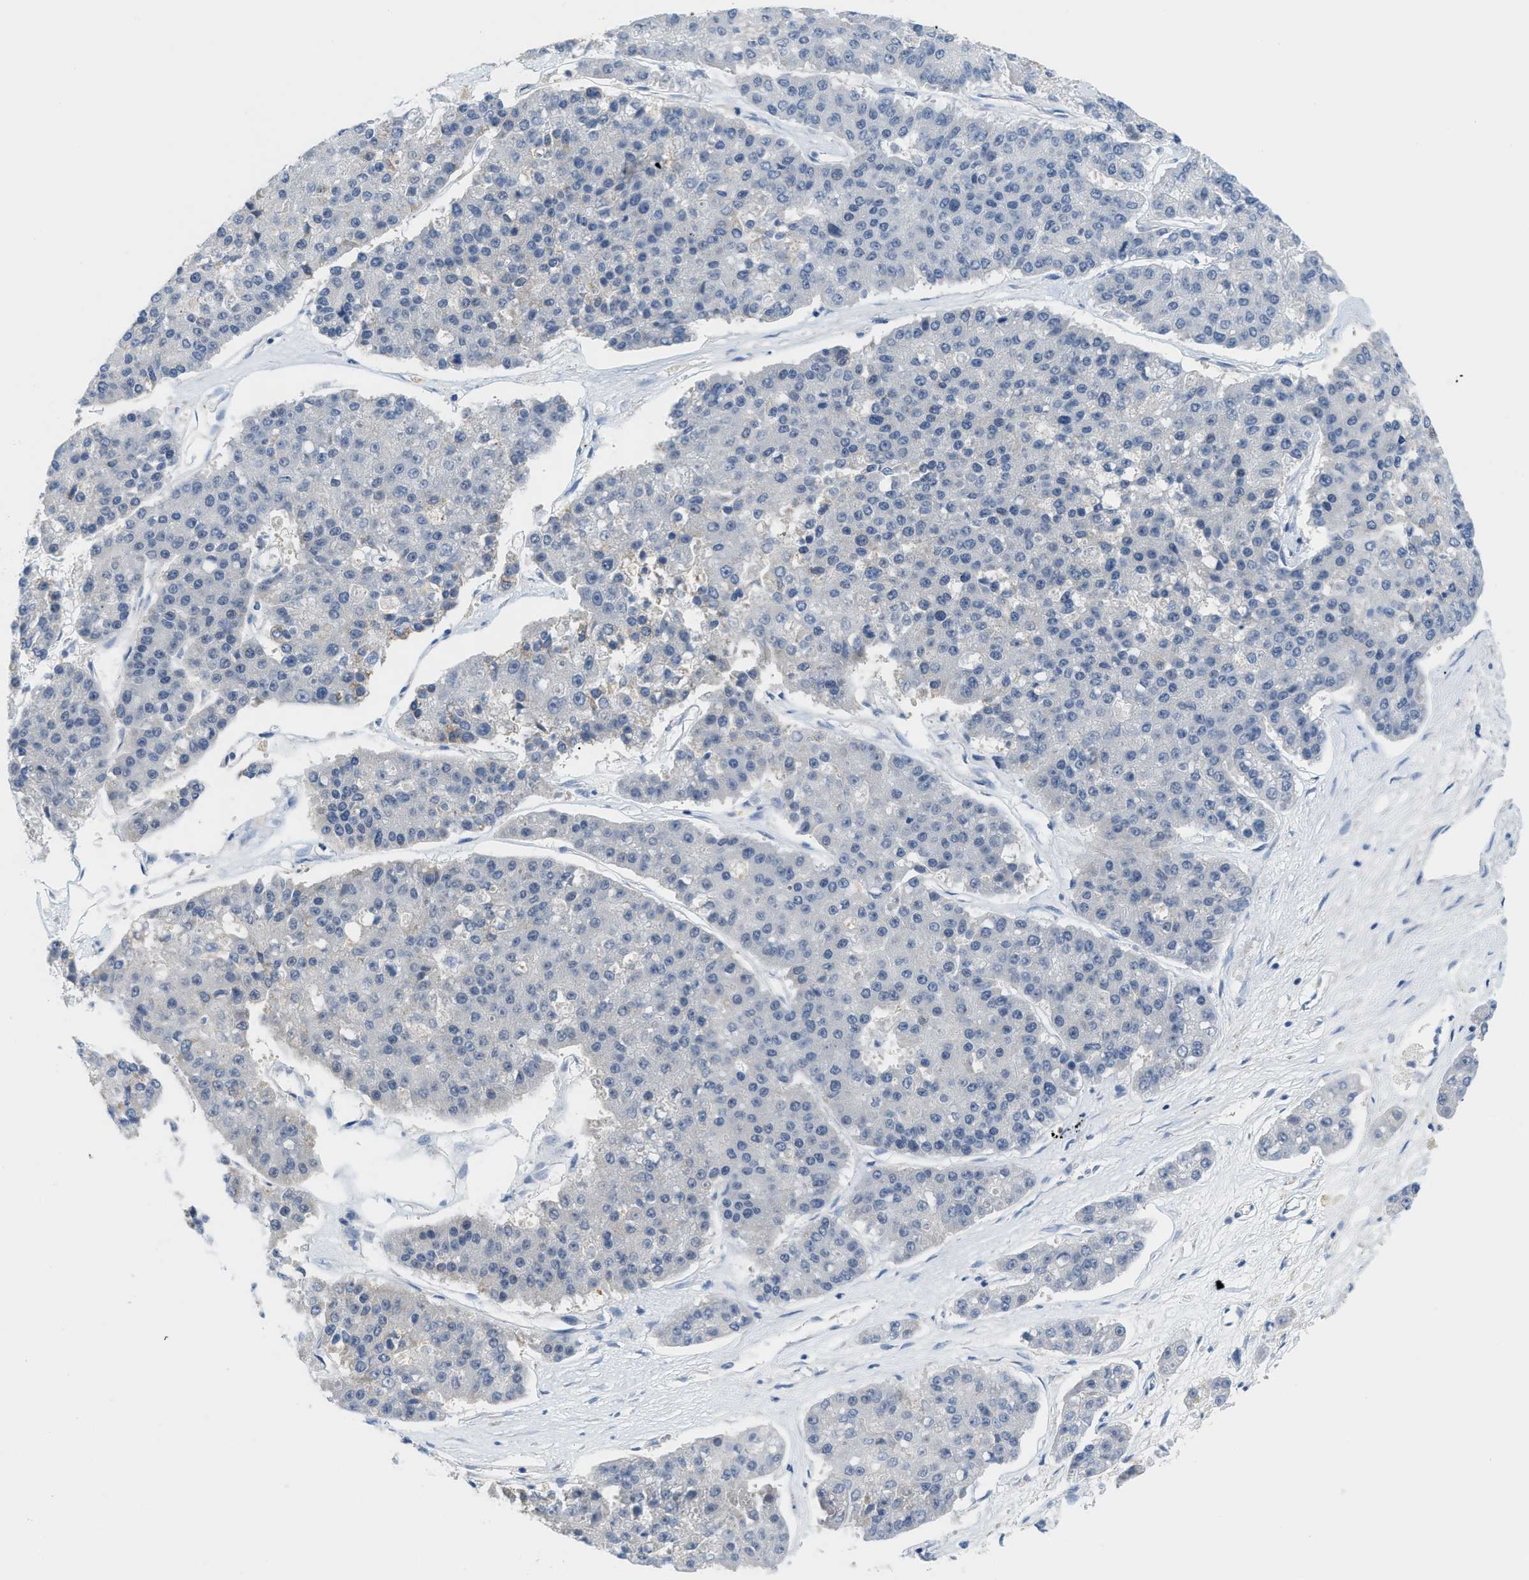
{"staining": {"intensity": "negative", "quantity": "none", "location": "none"}, "tissue": "pancreatic cancer", "cell_type": "Tumor cells", "image_type": "cancer", "snomed": [{"axis": "morphology", "description": "Adenocarcinoma, NOS"}, {"axis": "topography", "description": "Pancreas"}], "caption": "Immunohistochemical staining of pancreatic adenocarcinoma shows no significant staining in tumor cells. (DAB IHC with hematoxylin counter stain).", "gene": "PSAT1", "patient": {"sex": "male", "age": 50}}